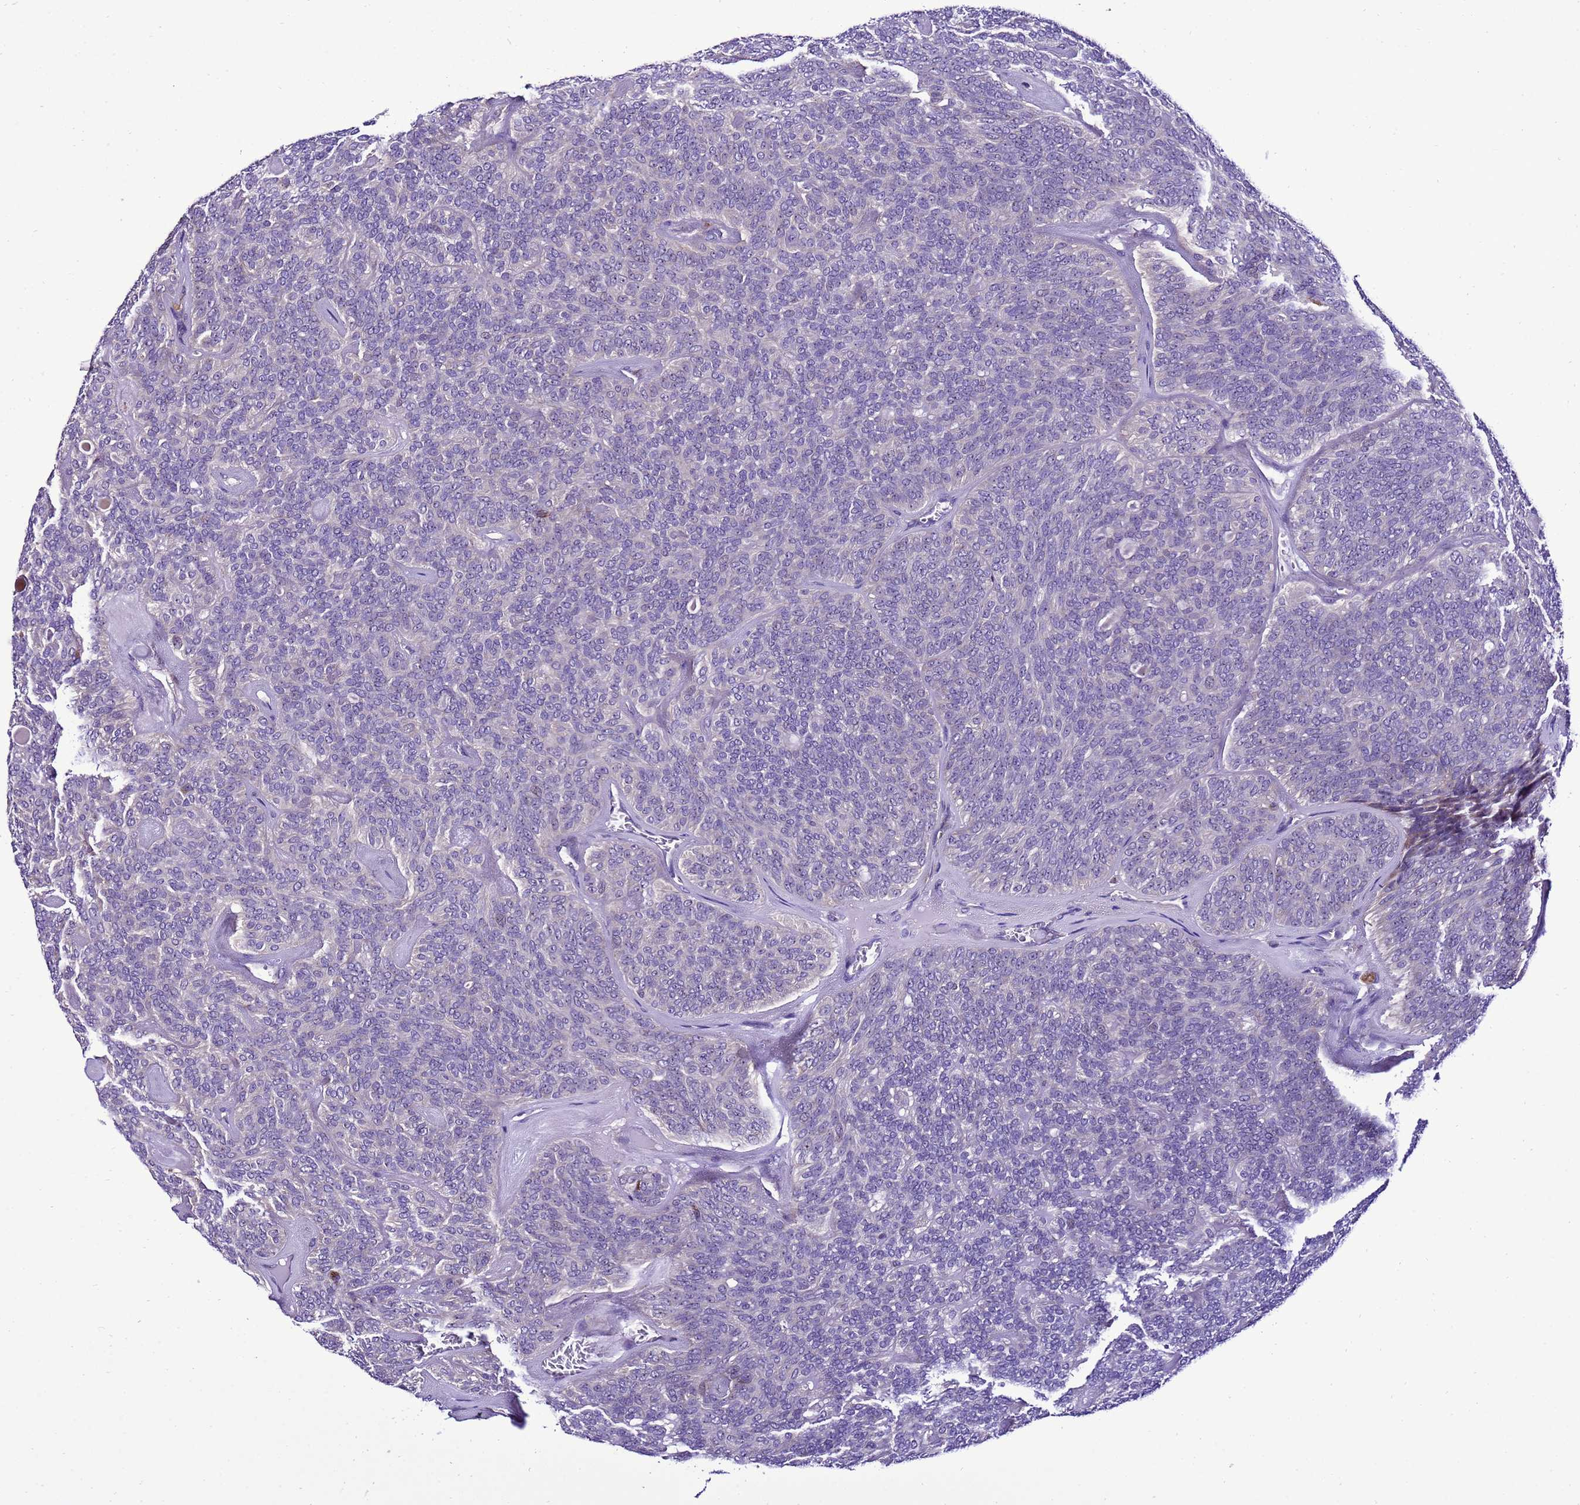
{"staining": {"intensity": "negative", "quantity": "none", "location": "none"}, "tissue": "head and neck cancer", "cell_type": "Tumor cells", "image_type": "cancer", "snomed": [{"axis": "morphology", "description": "Adenocarcinoma, NOS"}, {"axis": "topography", "description": "Head-Neck"}], "caption": "Head and neck cancer (adenocarcinoma) was stained to show a protein in brown. There is no significant positivity in tumor cells.", "gene": "DPH6", "patient": {"sex": "male", "age": 66}}